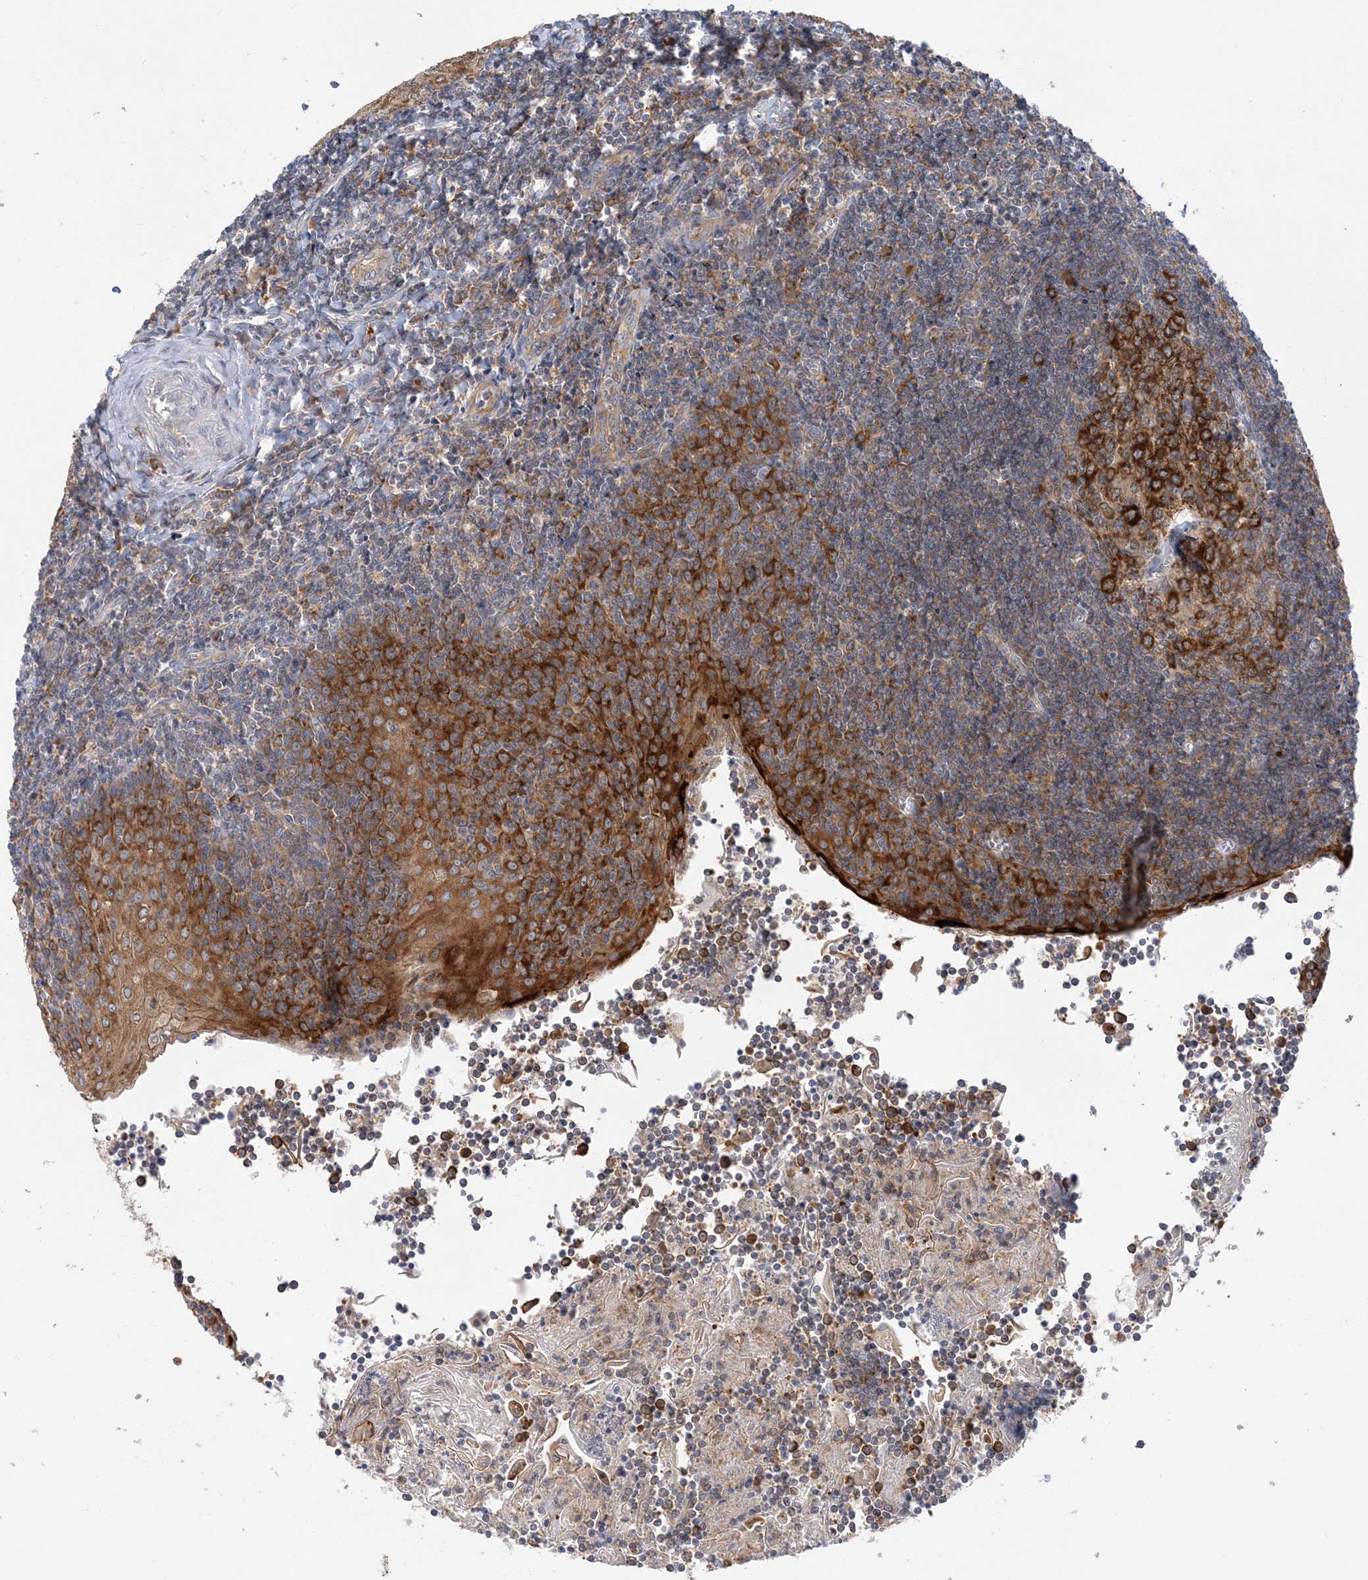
{"staining": {"intensity": "strong", "quantity": ">75%", "location": "cytoplasmic/membranous"}, "tissue": "tonsil", "cell_type": "Germinal center cells", "image_type": "normal", "snomed": [{"axis": "morphology", "description": "Normal tissue, NOS"}, {"axis": "topography", "description": "Tonsil"}], "caption": "This micrograph reveals IHC staining of normal human tonsil, with high strong cytoplasmic/membranous staining in approximately >75% of germinal center cells.", "gene": "LARP4B", "patient": {"sex": "male", "age": 27}}